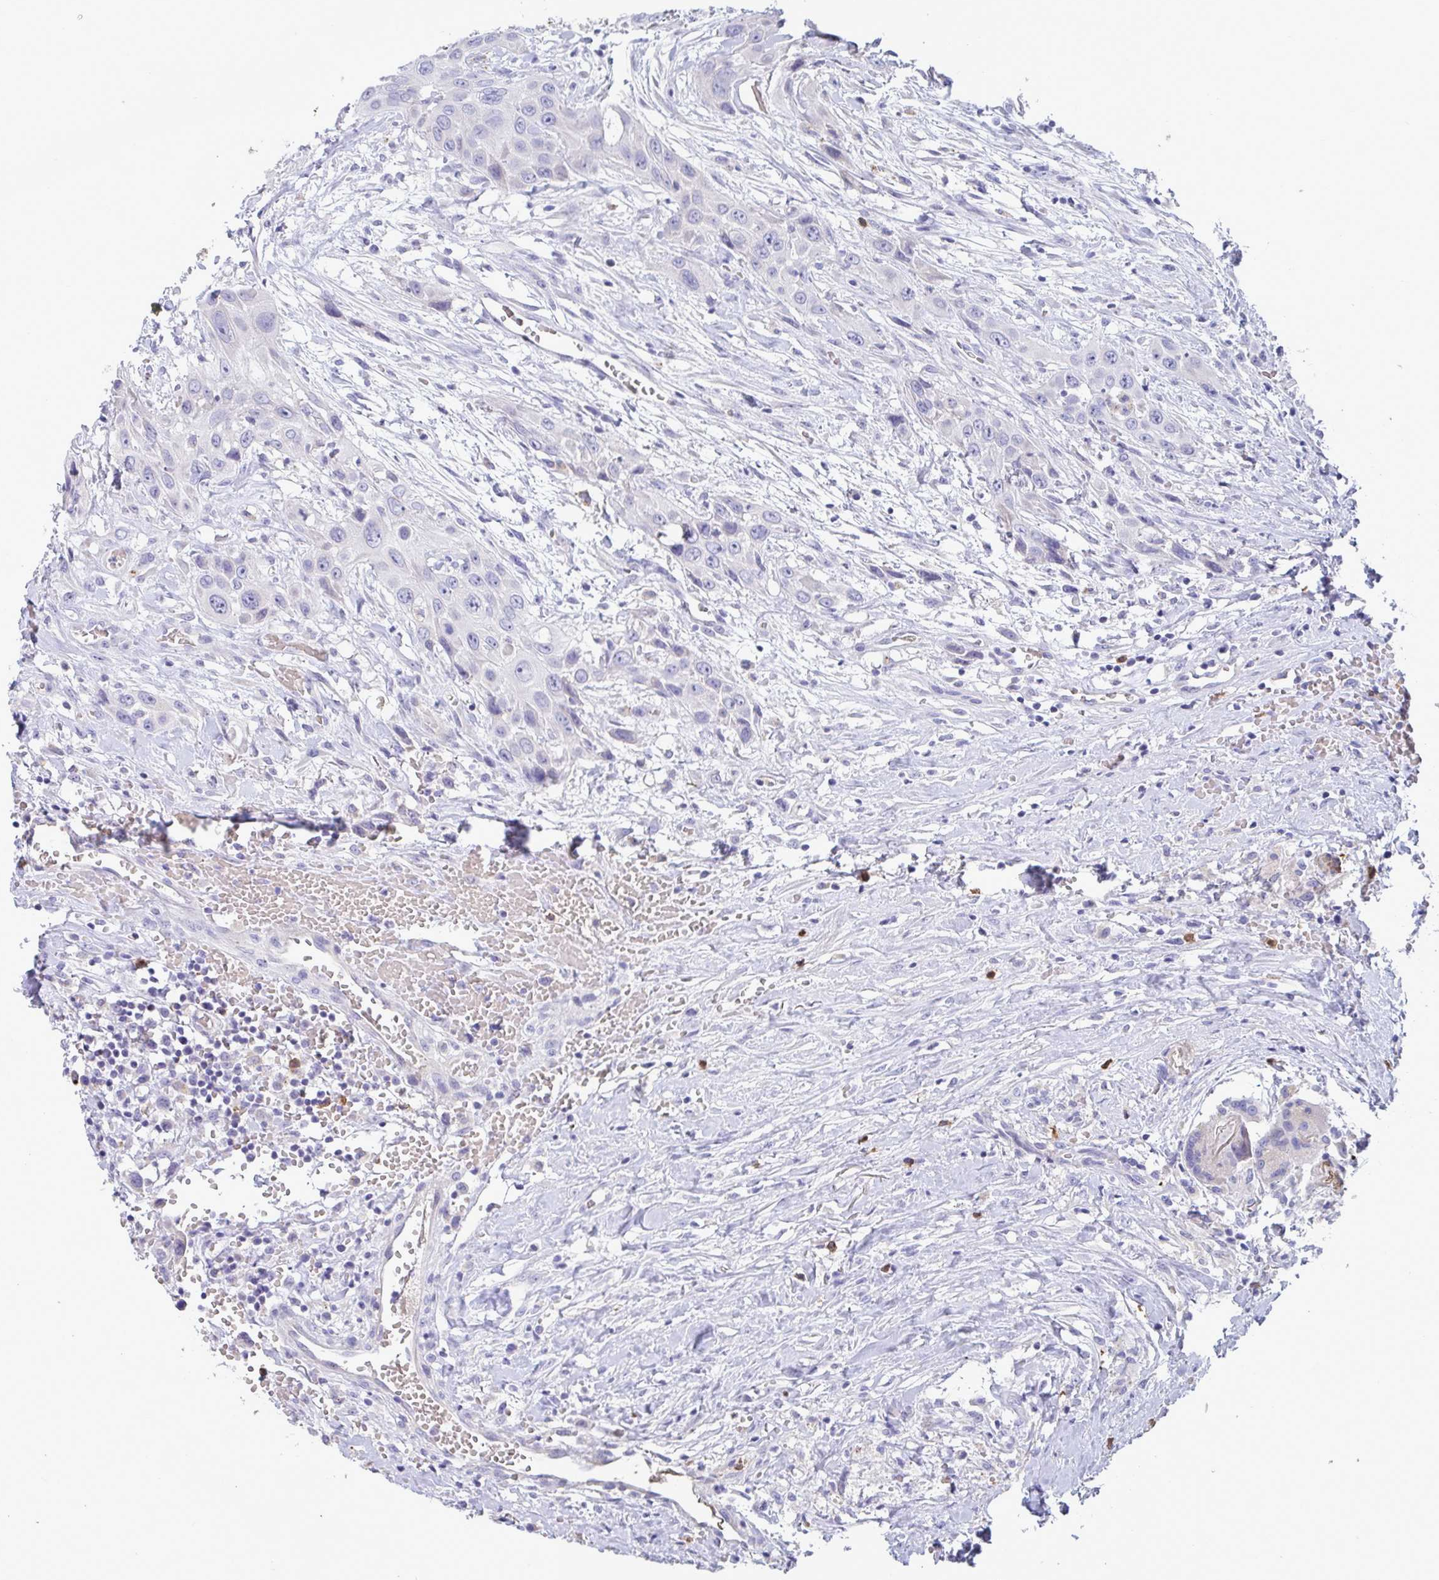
{"staining": {"intensity": "negative", "quantity": "none", "location": "none"}, "tissue": "head and neck cancer", "cell_type": "Tumor cells", "image_type": "cancer", "snomed": [{"axis": "morphology", "description": "Squamous cell carcinoma, NOS"}, {"axis": "topography", "description": "Head-Neck"}], "caption": "This photomicrograph is of head and neck cancer (squamous cell carcinoma) stained with IHC to label a protein in brown with the nuclei are counter-stained blue. There is no staining in tumor cells. (Immunohistochemistry, brightfield microscopy, high magnification).", "gene": "TAS2R38", "patient": {"sex": "male", "age": 81}}